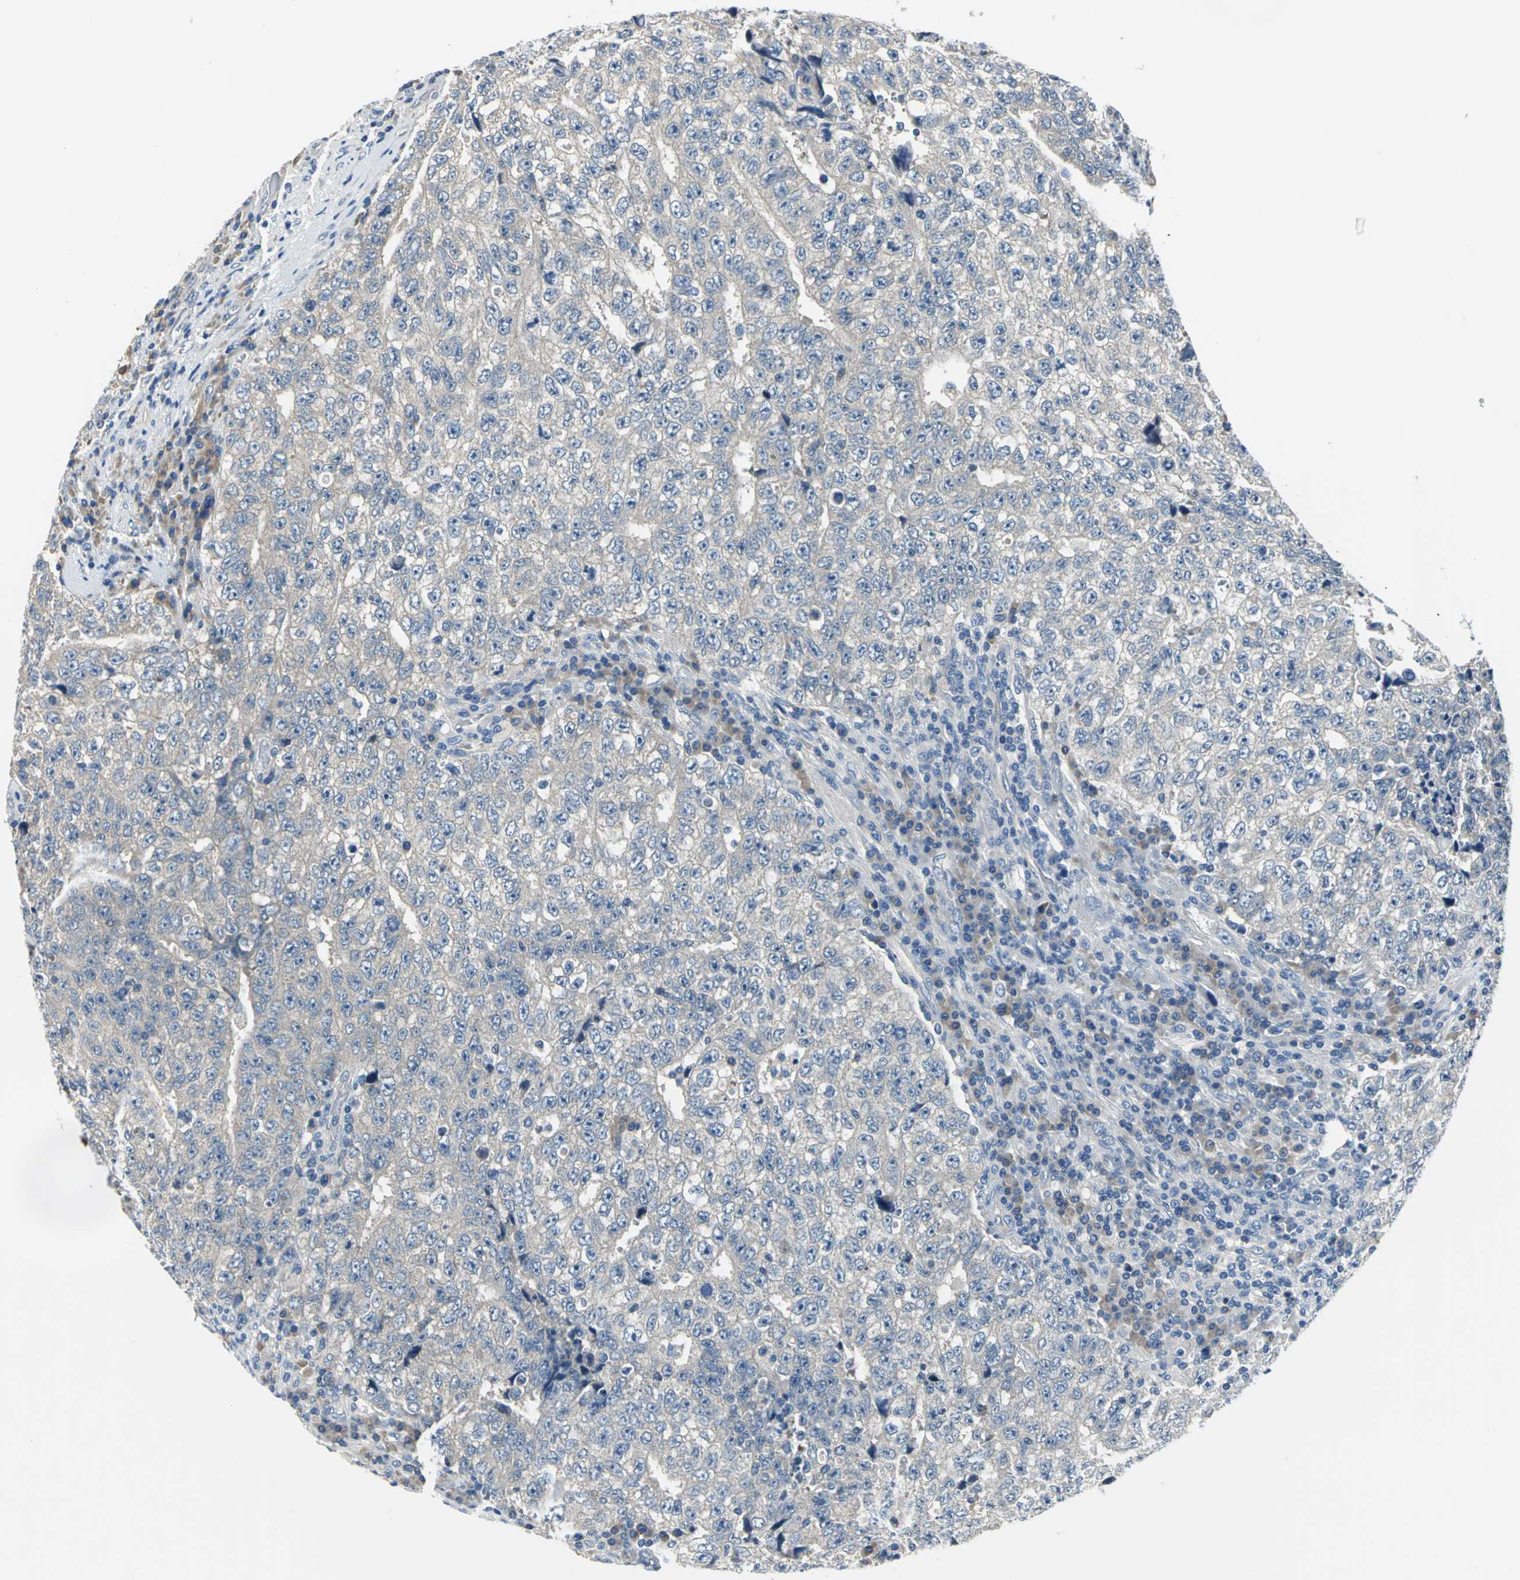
{"staining": {"intensity": "weak", "quantity": "25%-75%", "location": "cytoplasmic/membranous"}, "tissue": "testis cancer", "cell_type": "Tumor cells", "image_type": "cancer", "snomed": [{"axis": "morphology", "description": "Necrosis, NOS"}, {"axis": "morphology", "description": "Carcinoma, Embryonal, NOS"}, {"axis": "topography", "description": "Testis"}], "caption": "An IHC photomicrograph of tumor tissue is shown. Protein staining in brown labels weak cytoplasmic/membranous positivity in testis cancer (embryonal carcinoma) within tumor cells.", "gene": "SLC16A7", "patient": {"sex": "male", "age": 19}}